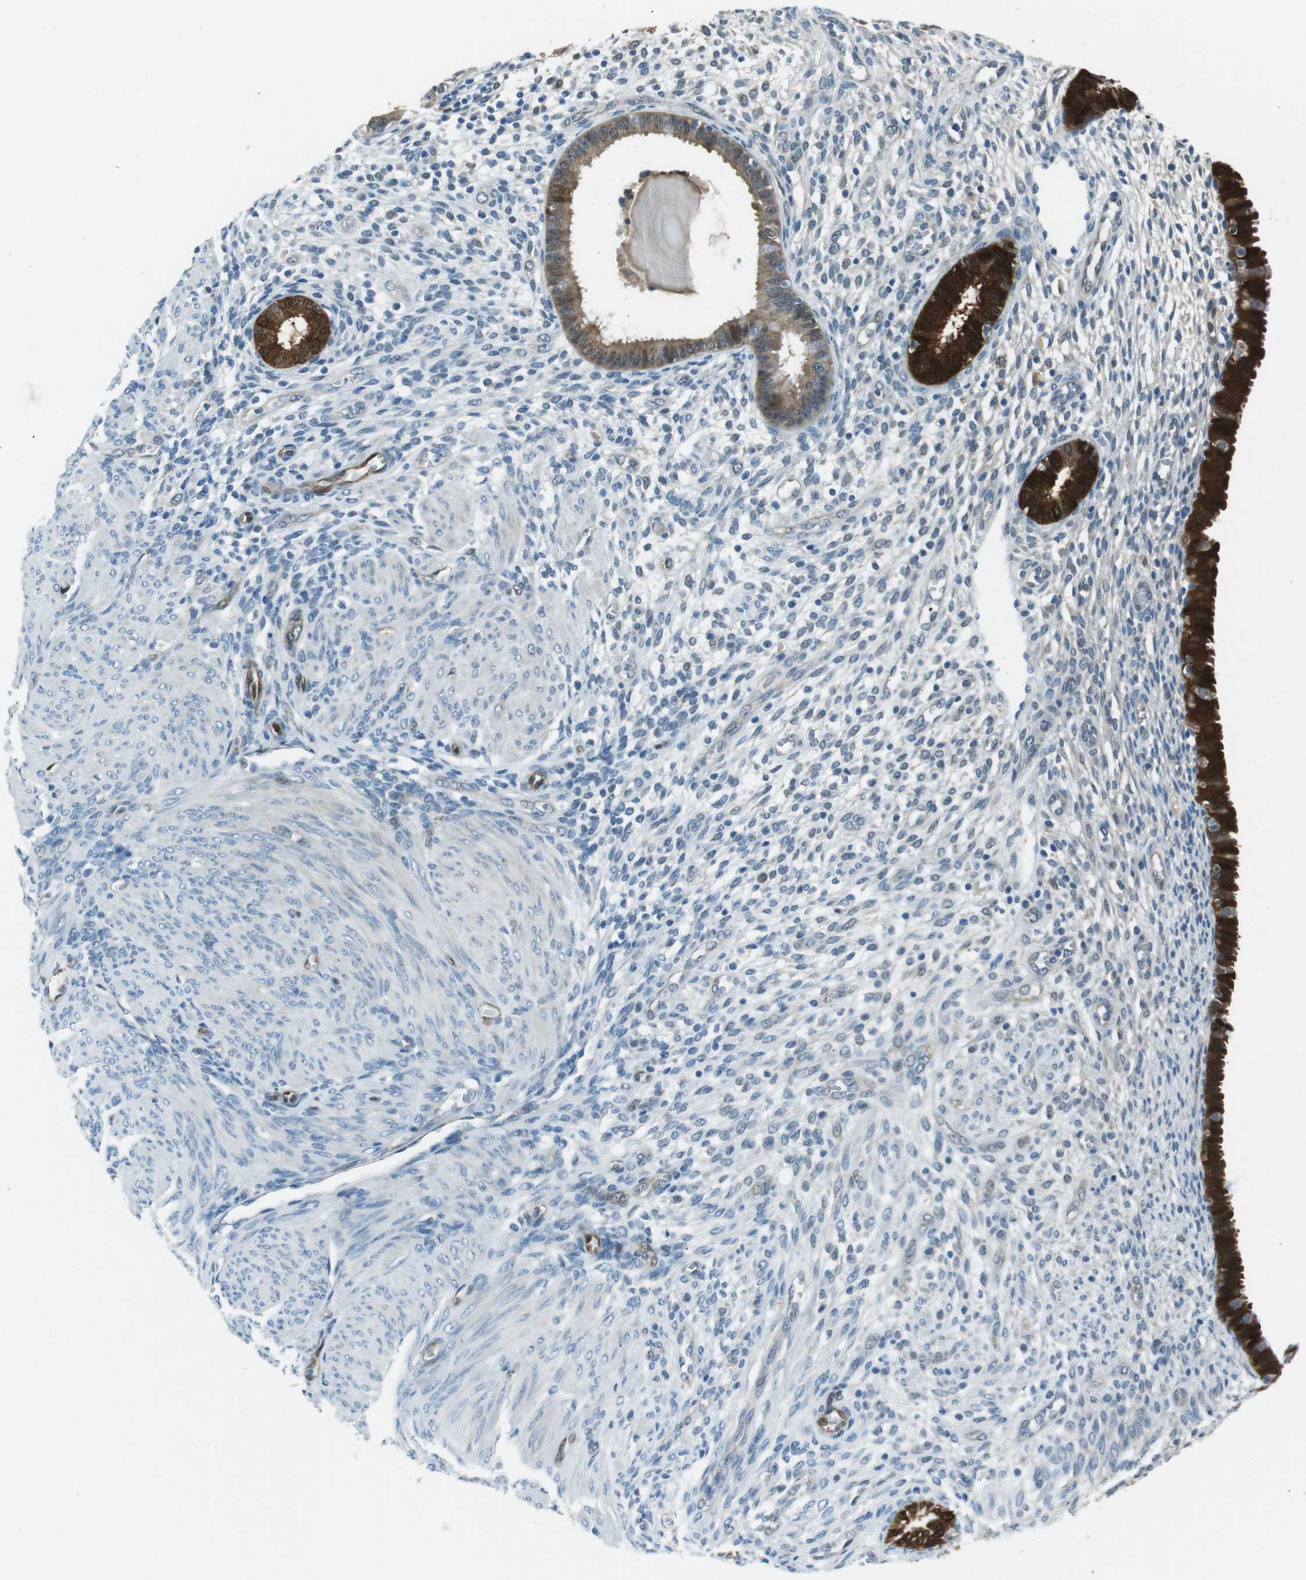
{"staining": {"intensity": "negative", "quantity": "none", "location": "none"}, "tissue": "endometrium", "cell_type": "Cells in endometrial stroma", "image_type": "normal", "snomed": [{"axis": "morphology", "description": "Normal tissue, NOS"}, {"axis": "topography", "description": "Endometrium"}], "caption": "IHC image of unremarkable endometrium: endometrium stained with DAB reveals no significant protein positivity in cells in endometrial stroma. Nuclei are stained in blue.", "gene": "MFAP3", "patient": {"sex": "female", "age": 72}}